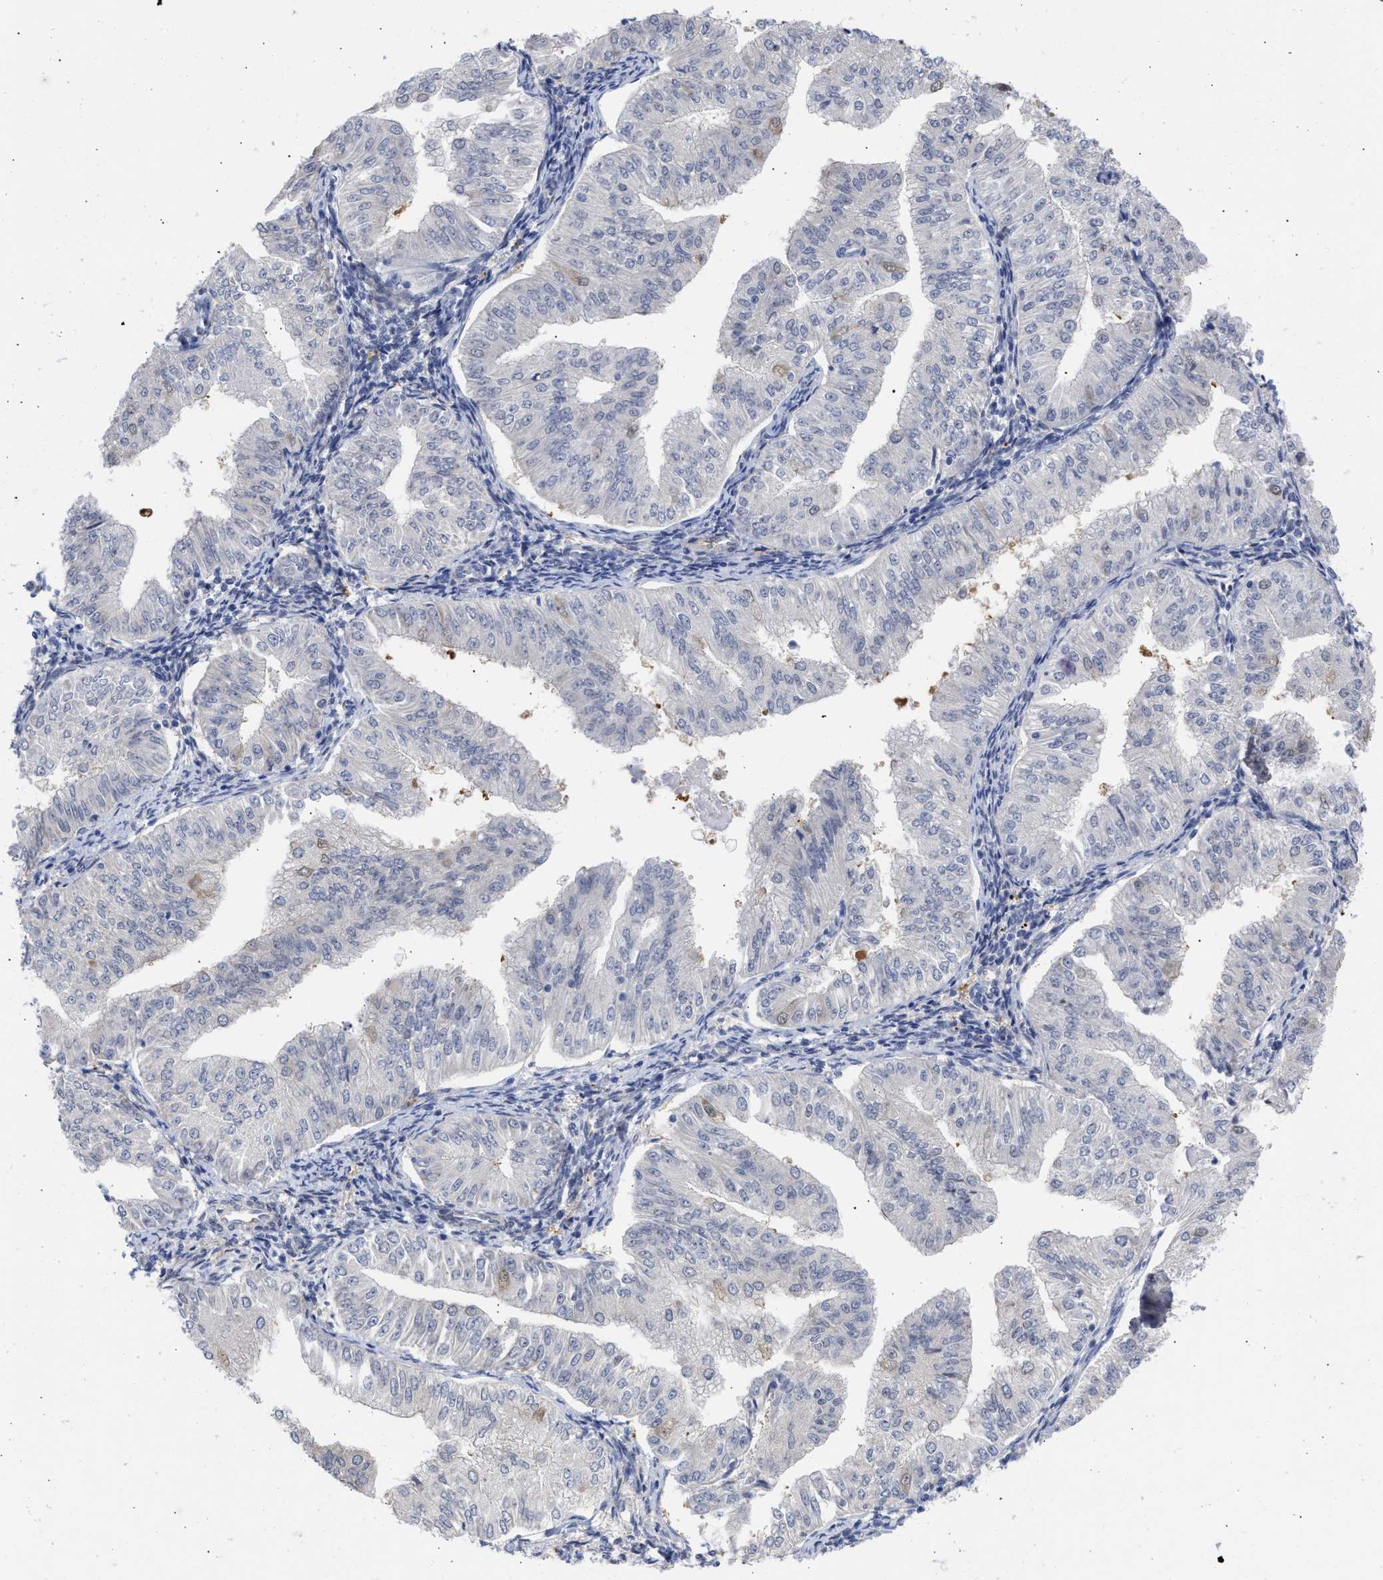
{"staining": {"intensity": "negative", "quantity": "none", "location": "none"}, "tissue": "endometrial cancer", "cell_type": "Tumor cells", "image_type": "cancer", "snomed": [{"axis": "morphology", "description": "Normal tissue, NOS"}, {"axis": "morphology", "description": "Adenocarcinoma, NOS"}, {"axis": "topography", "description": "Endometrium"}], "caption": "A photomicrograph of adenocarcinoma (endometrial) stained for a protein exhibits no brown staining in tumor cells.", "gene": "THRA", "patient": {"sex": "female", "age": 53}}